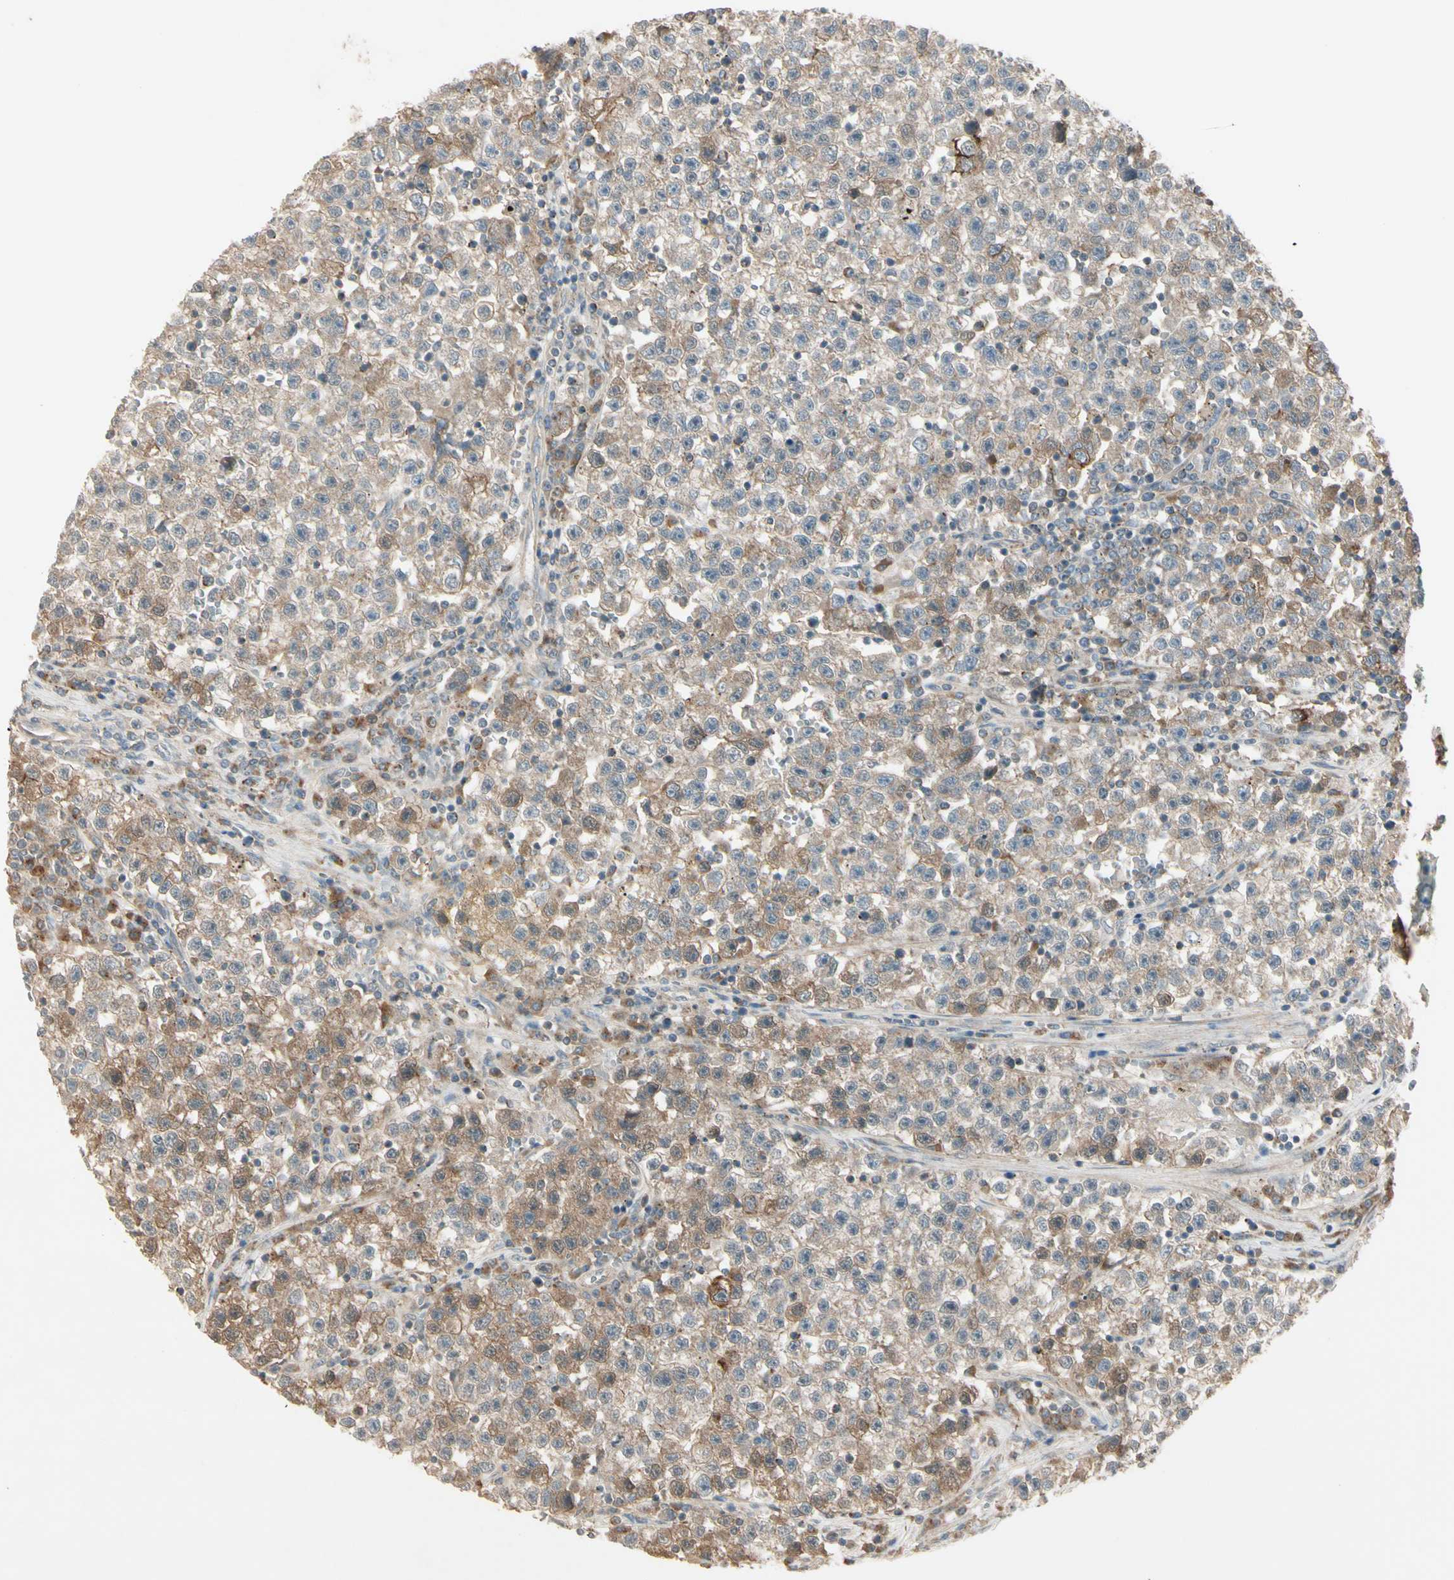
{"staining": {"intensity": "moderate", "quantity": "25%-75%", "location": "cytoplasmic/membranous"}, "tissue": "testis cancer", "cell_type": "Tumor cells", "image_type": "cancer", "snomed": [{"axis": "morphology", "description": "Seminoma, NOS"}, {"axis": "topography", "description": "Testis"}], "caption": "The photomicrograph displays a brown stain indicating the presence of a protein in the cytoplasmic/membranous of tumor cells in testis cancer (seminoma).", "gene": "FHDC1", "patient": {"sex": "male", "age": 22}}